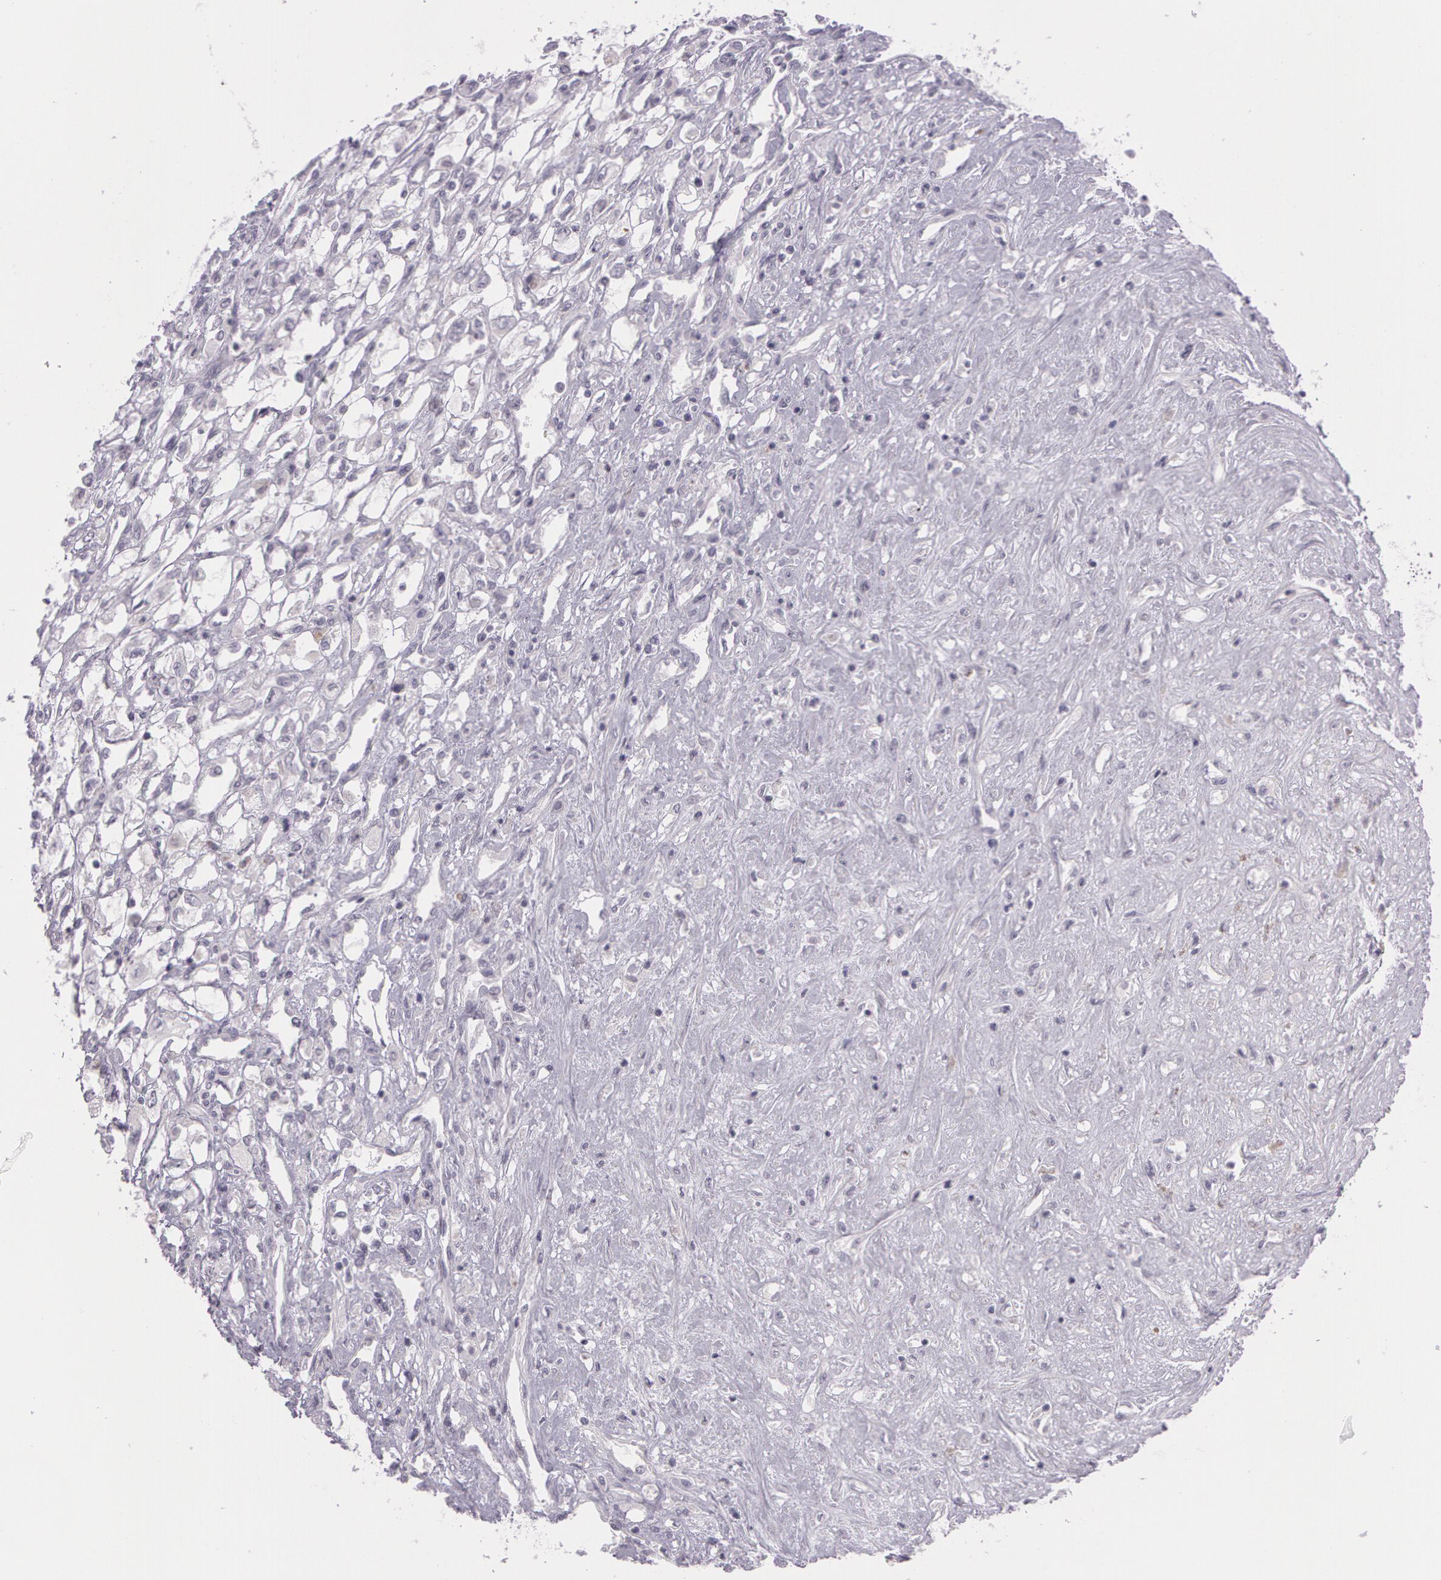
{"staining": {"intensity": "negative", "quantity": "none", "location": "none"}, "tissue": "renal cancer", "cell_type": "Tumor cells", "image_type": "cancer", "snomed": [{"axis": "morphology", "description": "Adenocarcinoma, NOS"}, {"axis": "topography", "description": "Kidney"}], "caption": "IHC micrograph of human renal cancer (adenocarcinoma) stained for a protein (brown), which exhibits no positivity in tumor cells.", "gene": "OTC", "patient": {"sex": "male", "age": 57}}